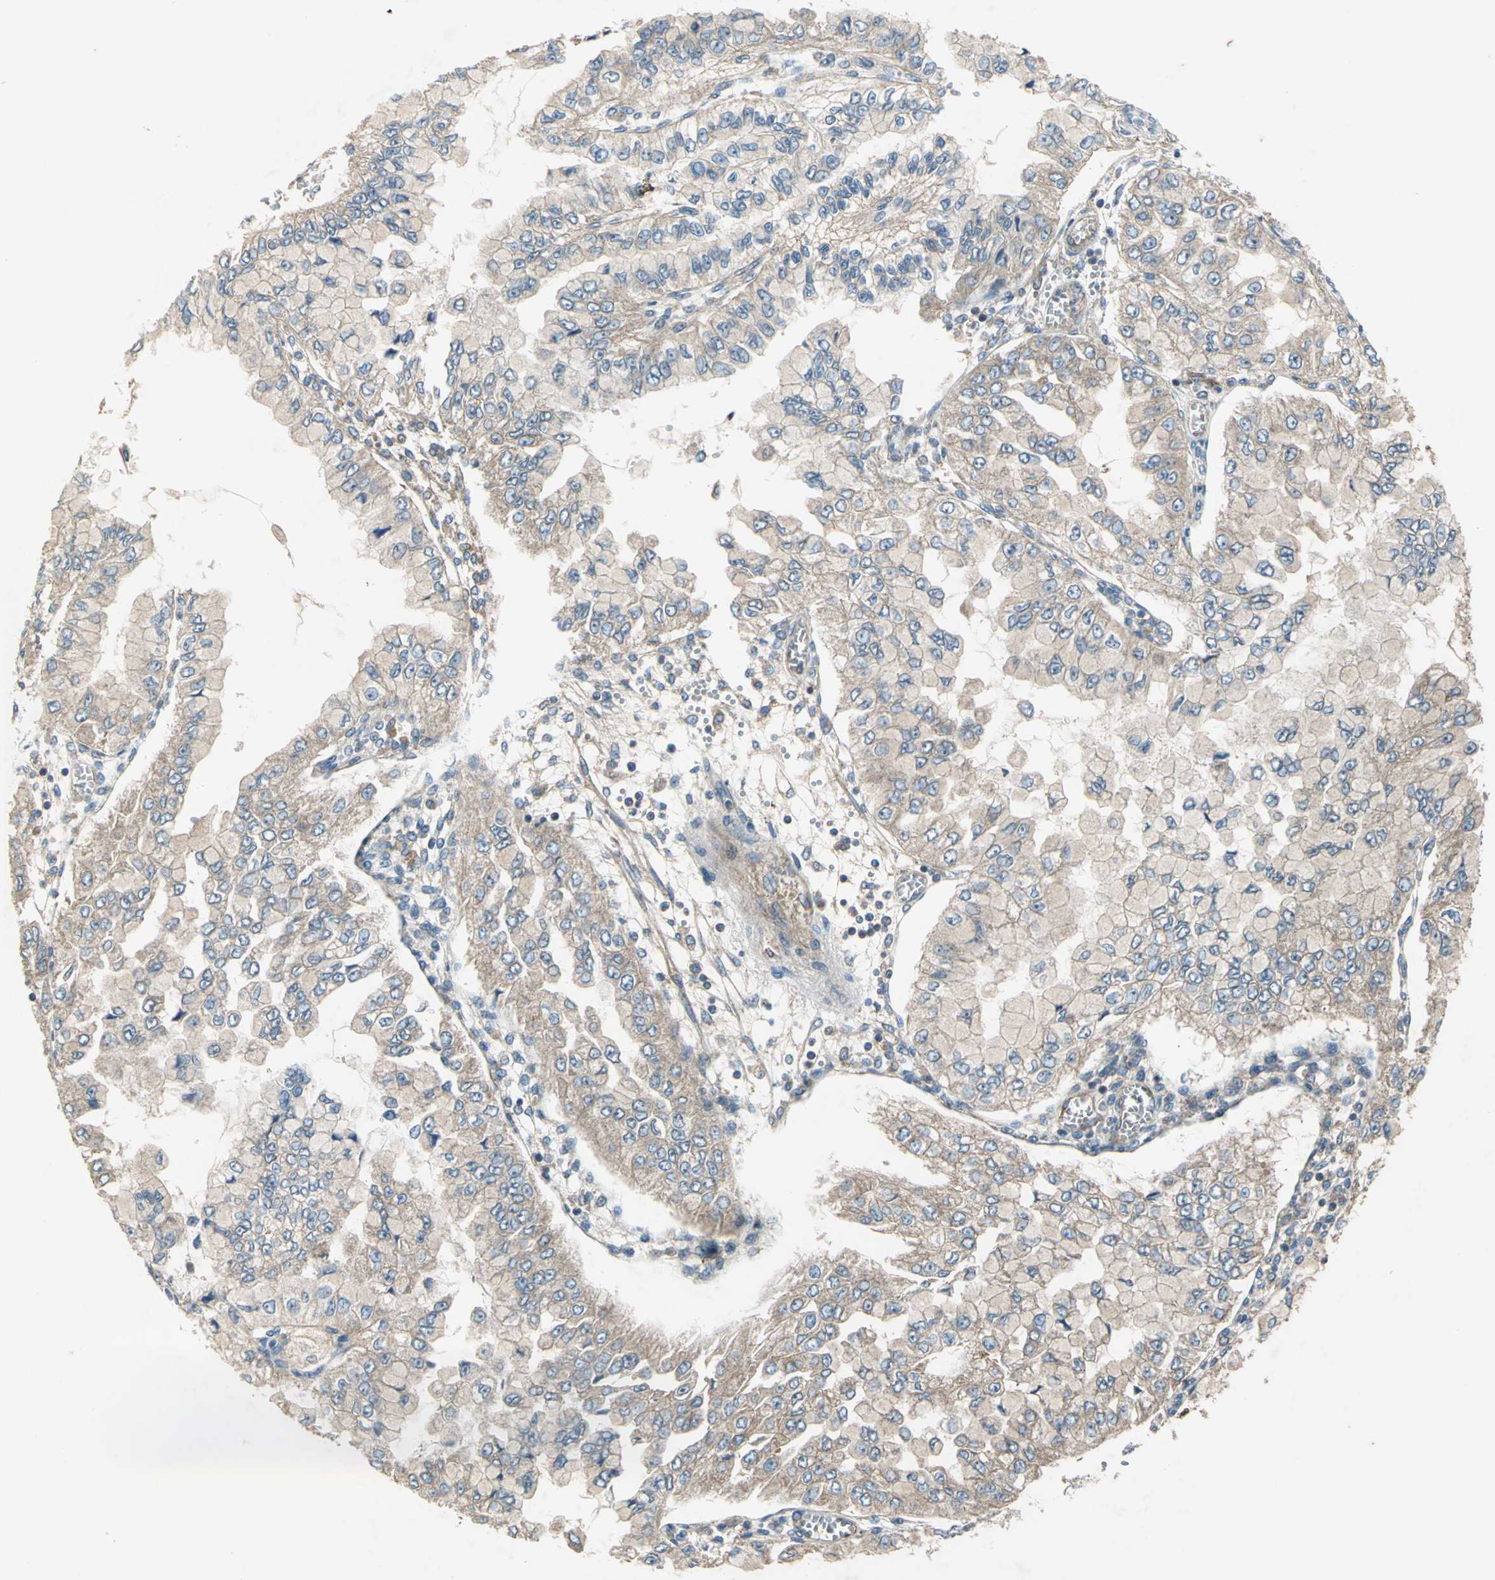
{"staining": {"intensity": "weak", "quantity": "25%-75%", "location": "cytoplasmic/membranous"}, "tissue": "liver cancer", "cell_type": "Tumor cells", "image_type": "cancer", "snomed": [{"axis": "morphology", "description": "Cholangiocarcinoma"}, {"axis": "topography", "description": "Liver"}], "caption": "A high-resolution image shows immunohistochemistry (IHC) staining of liver cancer, which displays weak cytoplasmic/membranous staining in about 25%-75% of tumor cells.", "gene": "EMCN", "patient": {"sex": "female", "age": 79}}